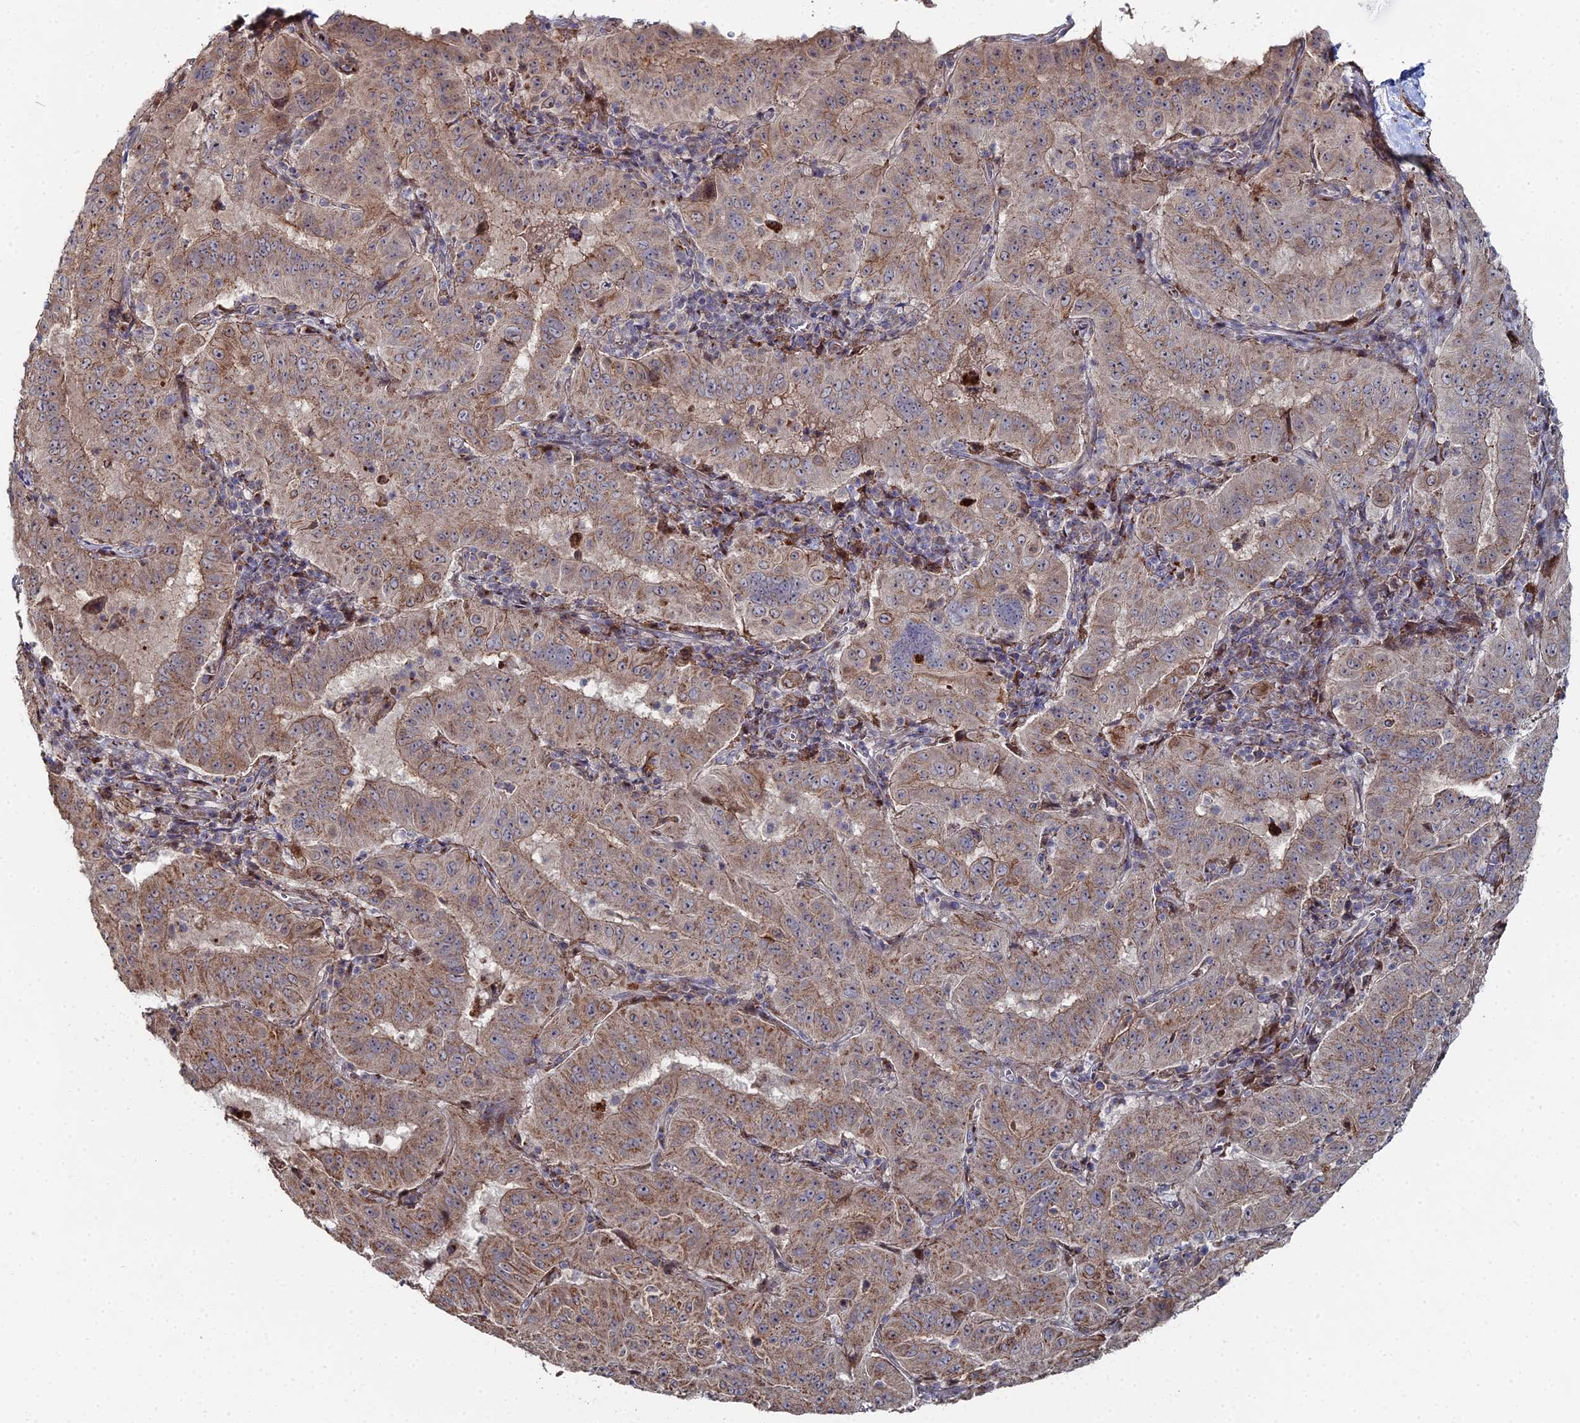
{"staining": {"intensity": "moderate", "quantity": ">75%", "location": "cytoplasmic/membranous"}, "tissue": "pancreatic cancer", "cell_type": "Tumor cells", "image_type": "cancer", "snomed": [{"axis": "morphology", "description": "Adenocarcinoma, NOS"}, {"axis": "topography", "description": "Pancreas"}], "caption": "High-magnification brightfield microscopy of pancreatic adenocarcinoma stained with DAB (brown) and counterstained with hematoxylin (blue). tumor cells exhibit moderate cytoplasmic/membranous expression is identified in approximately>75% of cells.", "gene": "SGMS1", "patient": {"sex": "male", "age": 63}}